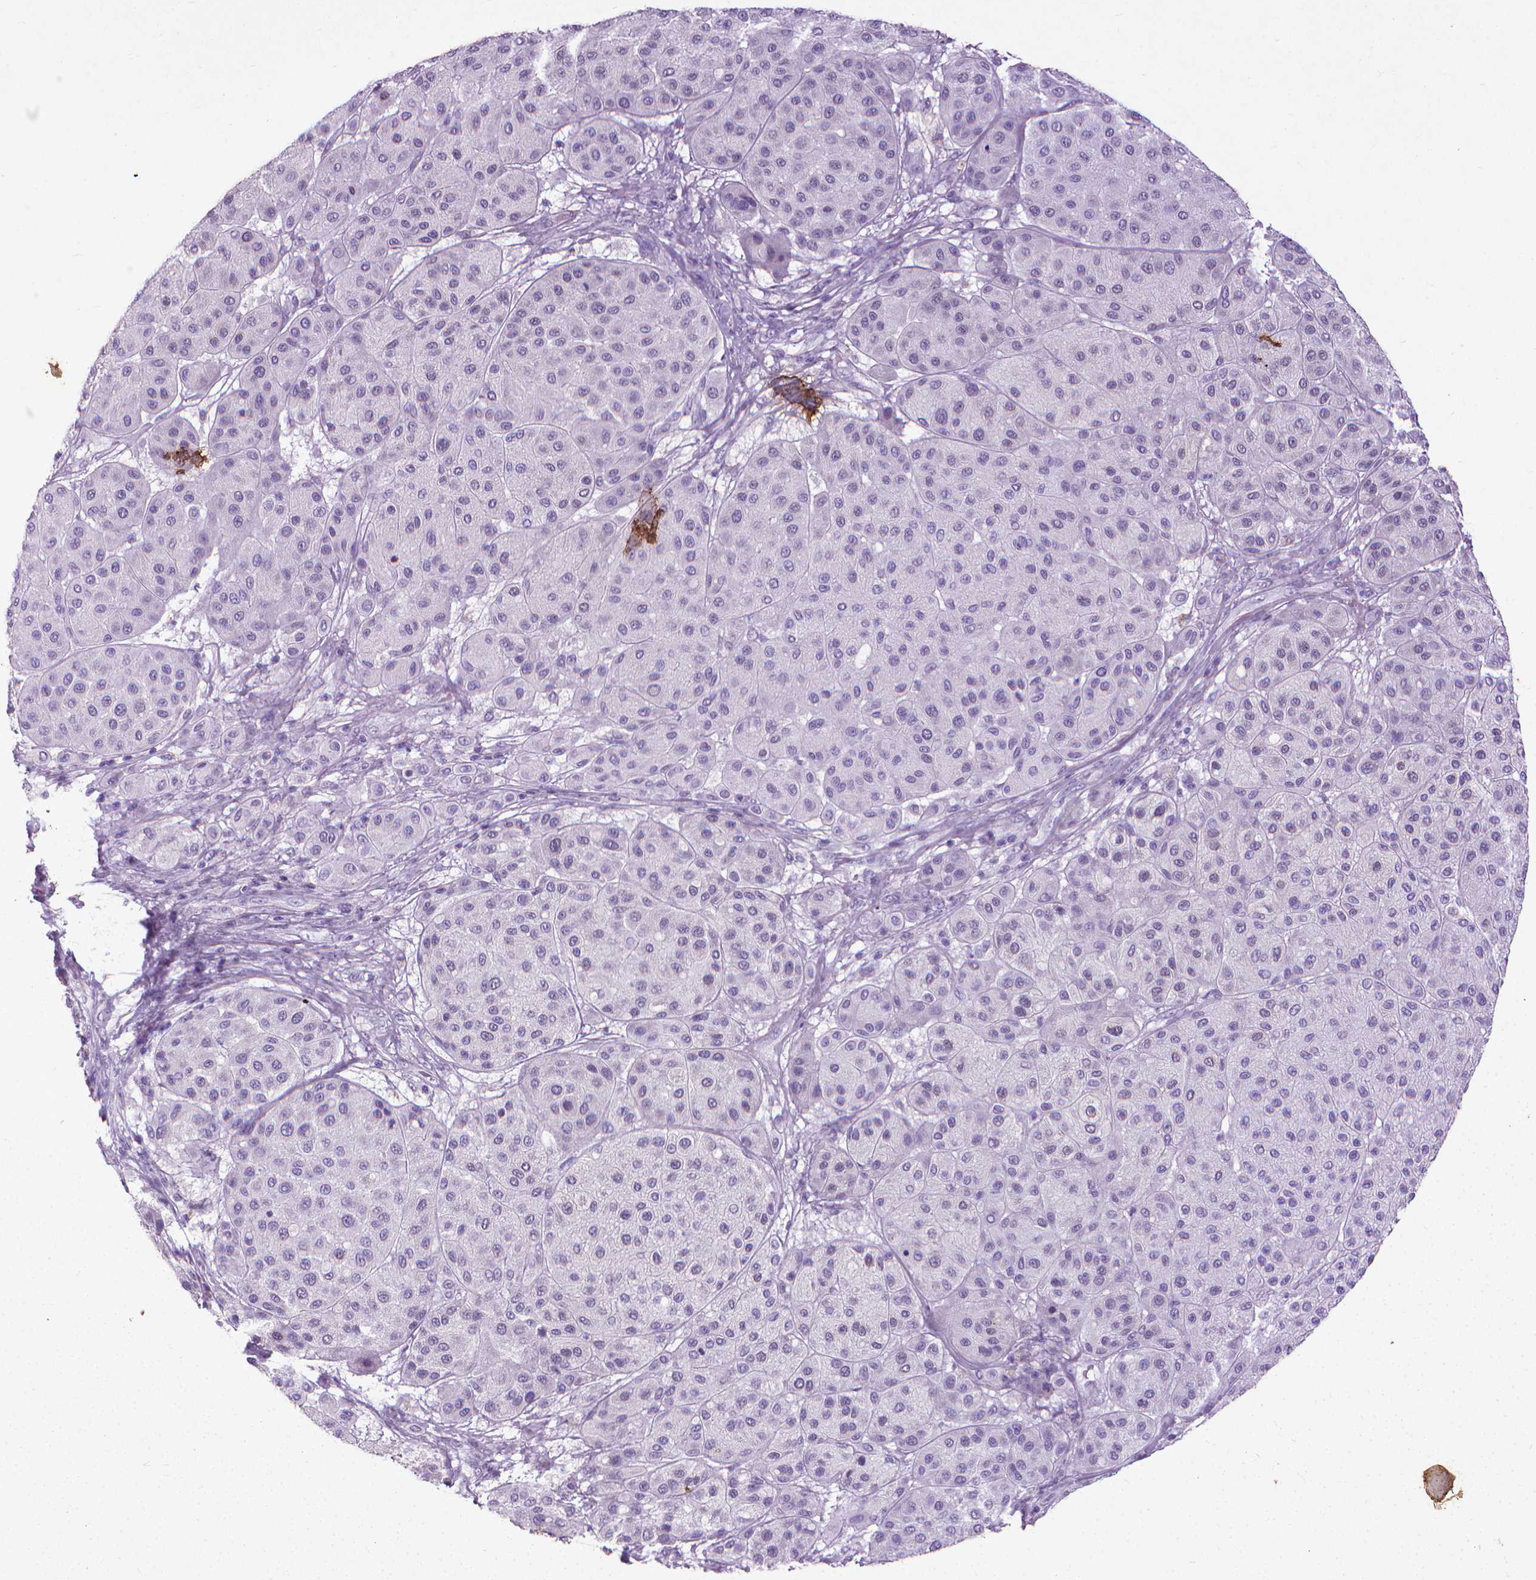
{"staining": {"intensity": "negative", "quantity": "none", "location": "none"}, "tissue": "melanoma", "cell_type": "Tumor cells", "image_type": "cancer", "snomed": [{"axis": "morphology", "description": "Malignant melanoma, Metastatic site"}, {"axis": "topography", "description": "Smooth muscle"}], "caption": "High power microscopy micrograph of an IHC photomicrograph of melanoma, revealing no significant positivity in tumor cells.", "gene": "KRT5", "patient": {"sex": "male", "age": 41}}